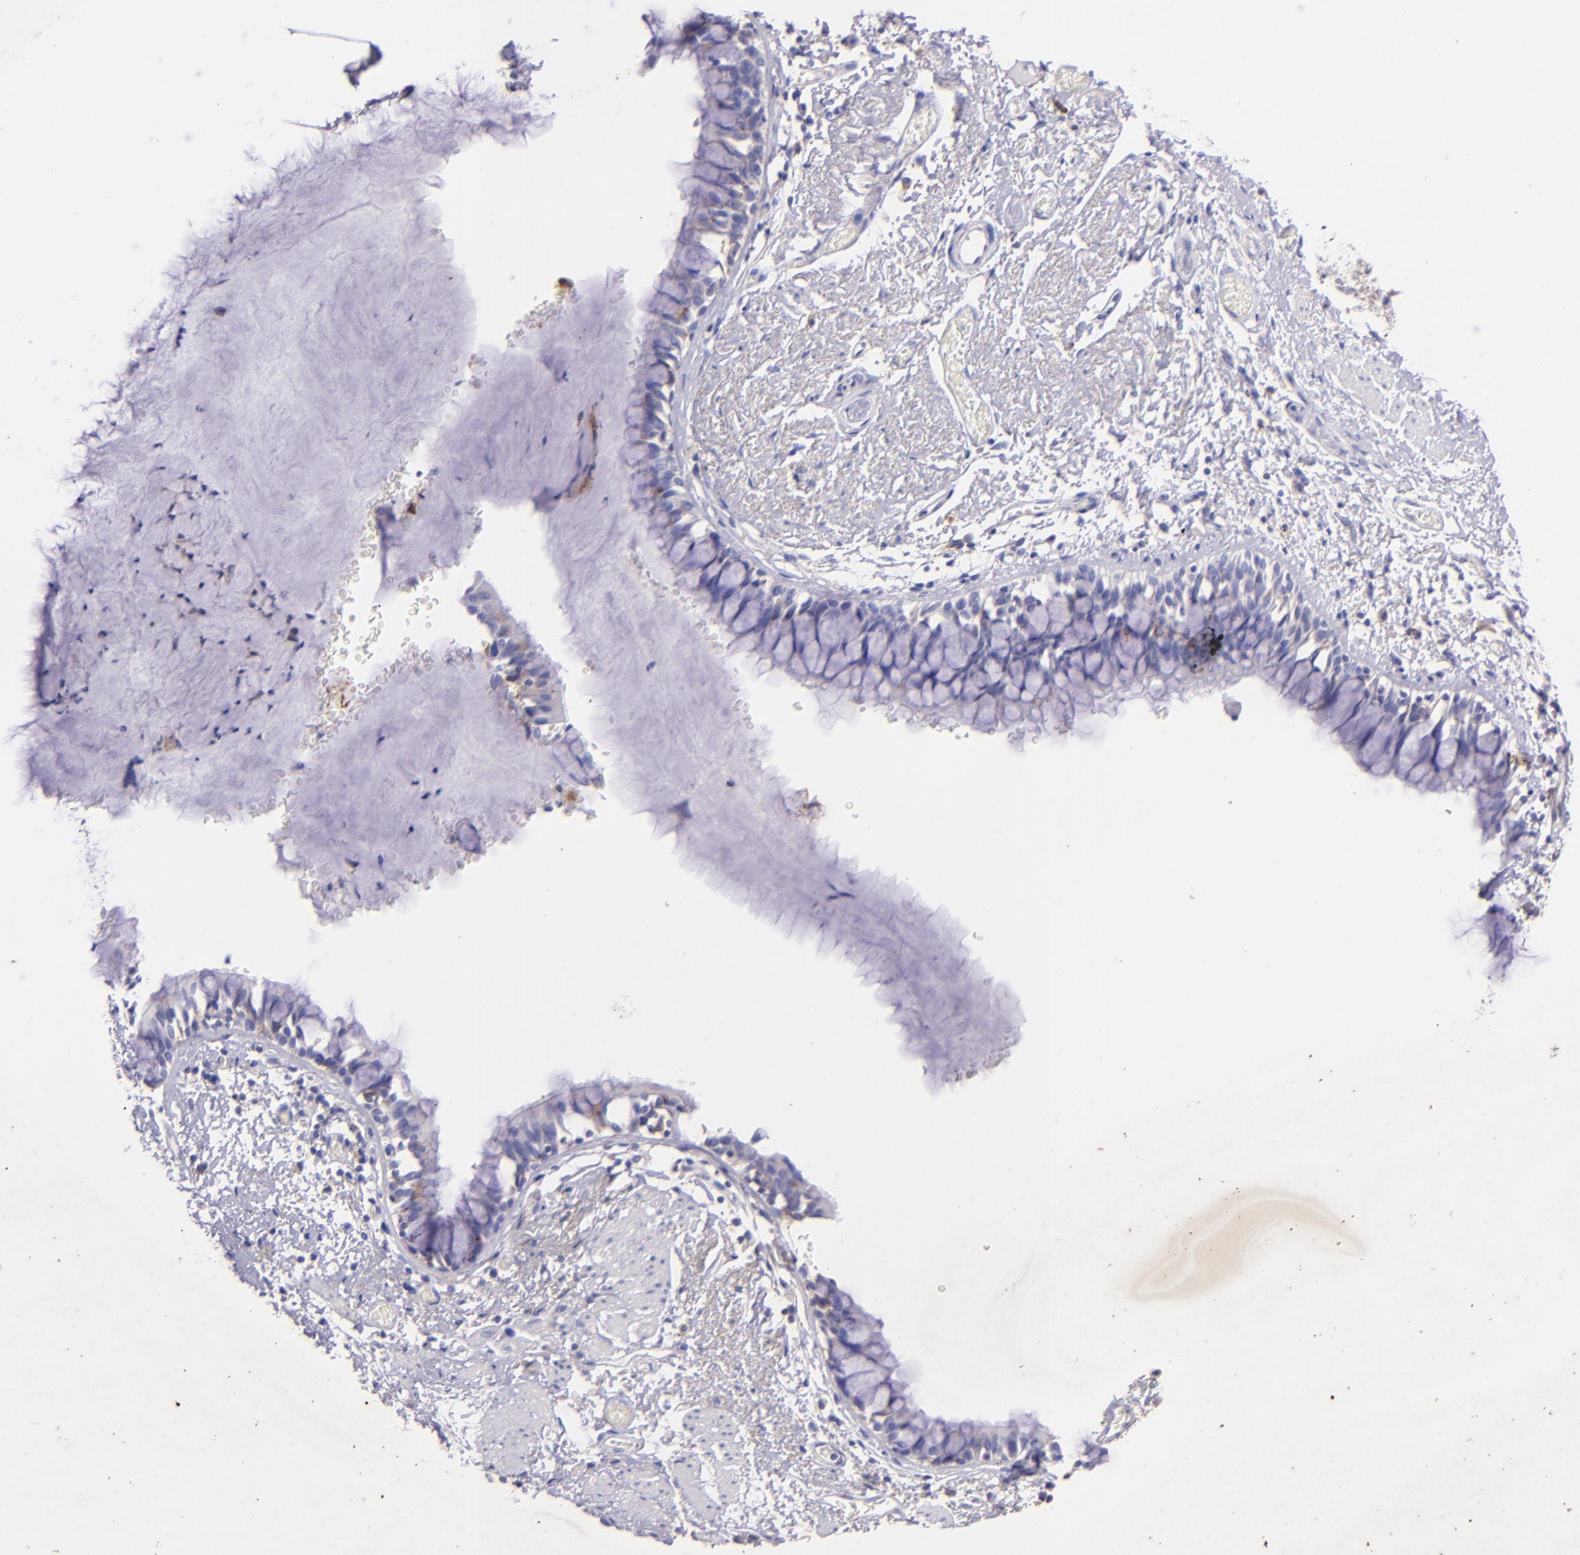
{"staining": {"intensity": "moderate", "quantity": "<25%", "location": "cytoplasmic/membranous"}, "tissue": "bronchus", "cell_type": "Respiratory epithelial cells", "image_type": "normal", "snomed": [{"axis": "morphology", "description": "Normal tissue, NOS"}, {"axis": "topography", "description": "Lymph node of abdomen"}, {"axis": "topography", "description": "Lymph node of pelvis"}], "caption": "The histopathology image reveals immunohistochemical staining of unremarkable bronchus. There is moderate cytoplasmic/membranous positivity is seen in about <25% of respiratory epithelial cells.", "gene": "RET", "patient": {"sex": "female", "age": 65}}